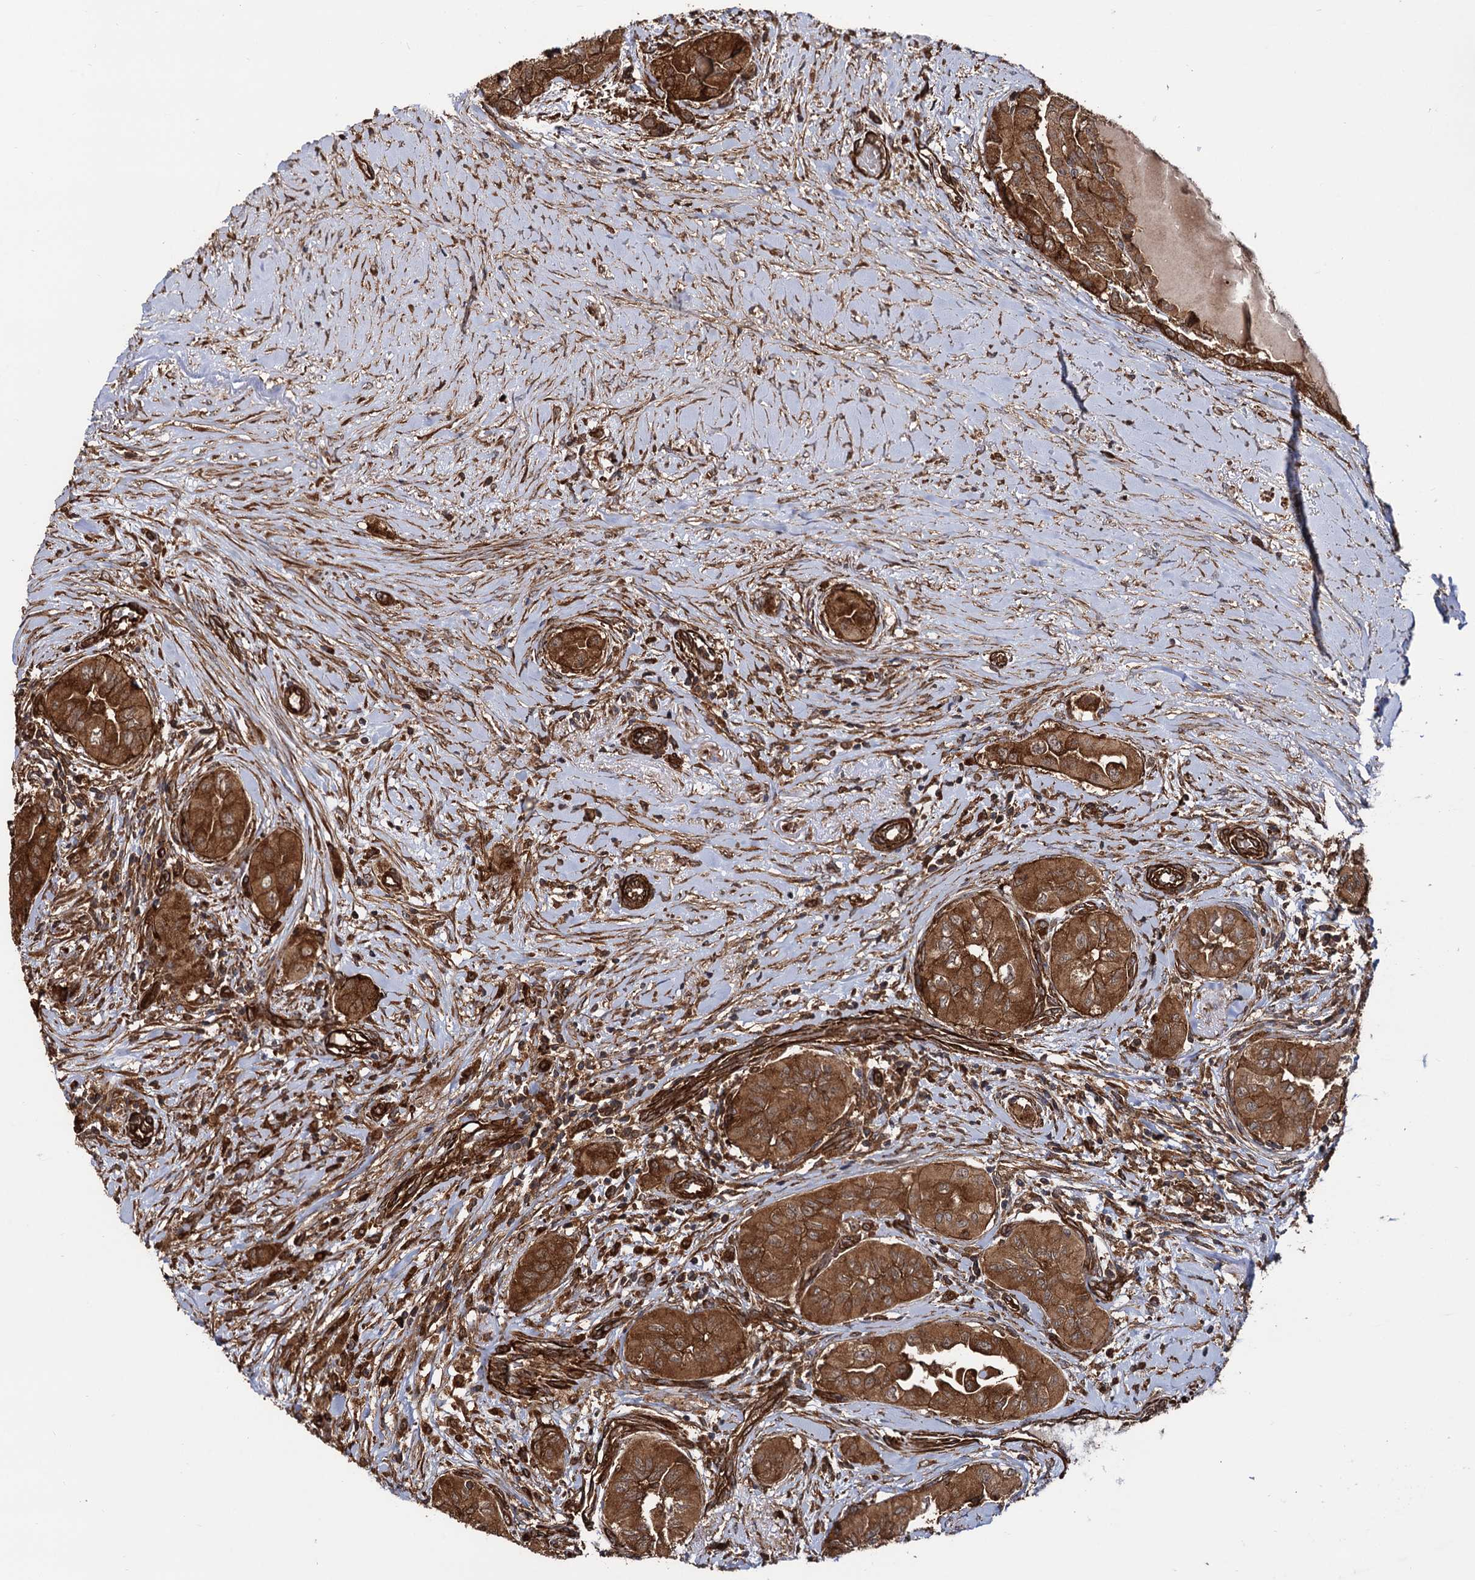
{"staining": {"intensity": "strong", "quantity": ">75%", "location": "cytoplasmic/membranous"}, "tissue": "thyroid cancer", "cell_type": "Tumor cells", "image_type": "cancer", "snomed": [{"axis": "morphology", "description": "Papillary adenocarcinoma, NOS"}, {"axis": "topography", "description": "Thyroid gland"}], "caption": "Thyroid papillary adenocarcinoma stained with DAB (3,3'-diaminobenzidine) immunohistochemistry displays high levels of strong cytoplasmic/membranous positivity in approximately >75% of tumor cells.", "gene": "ATP8B4", "patient": {"sex": "female", "age": 59}}